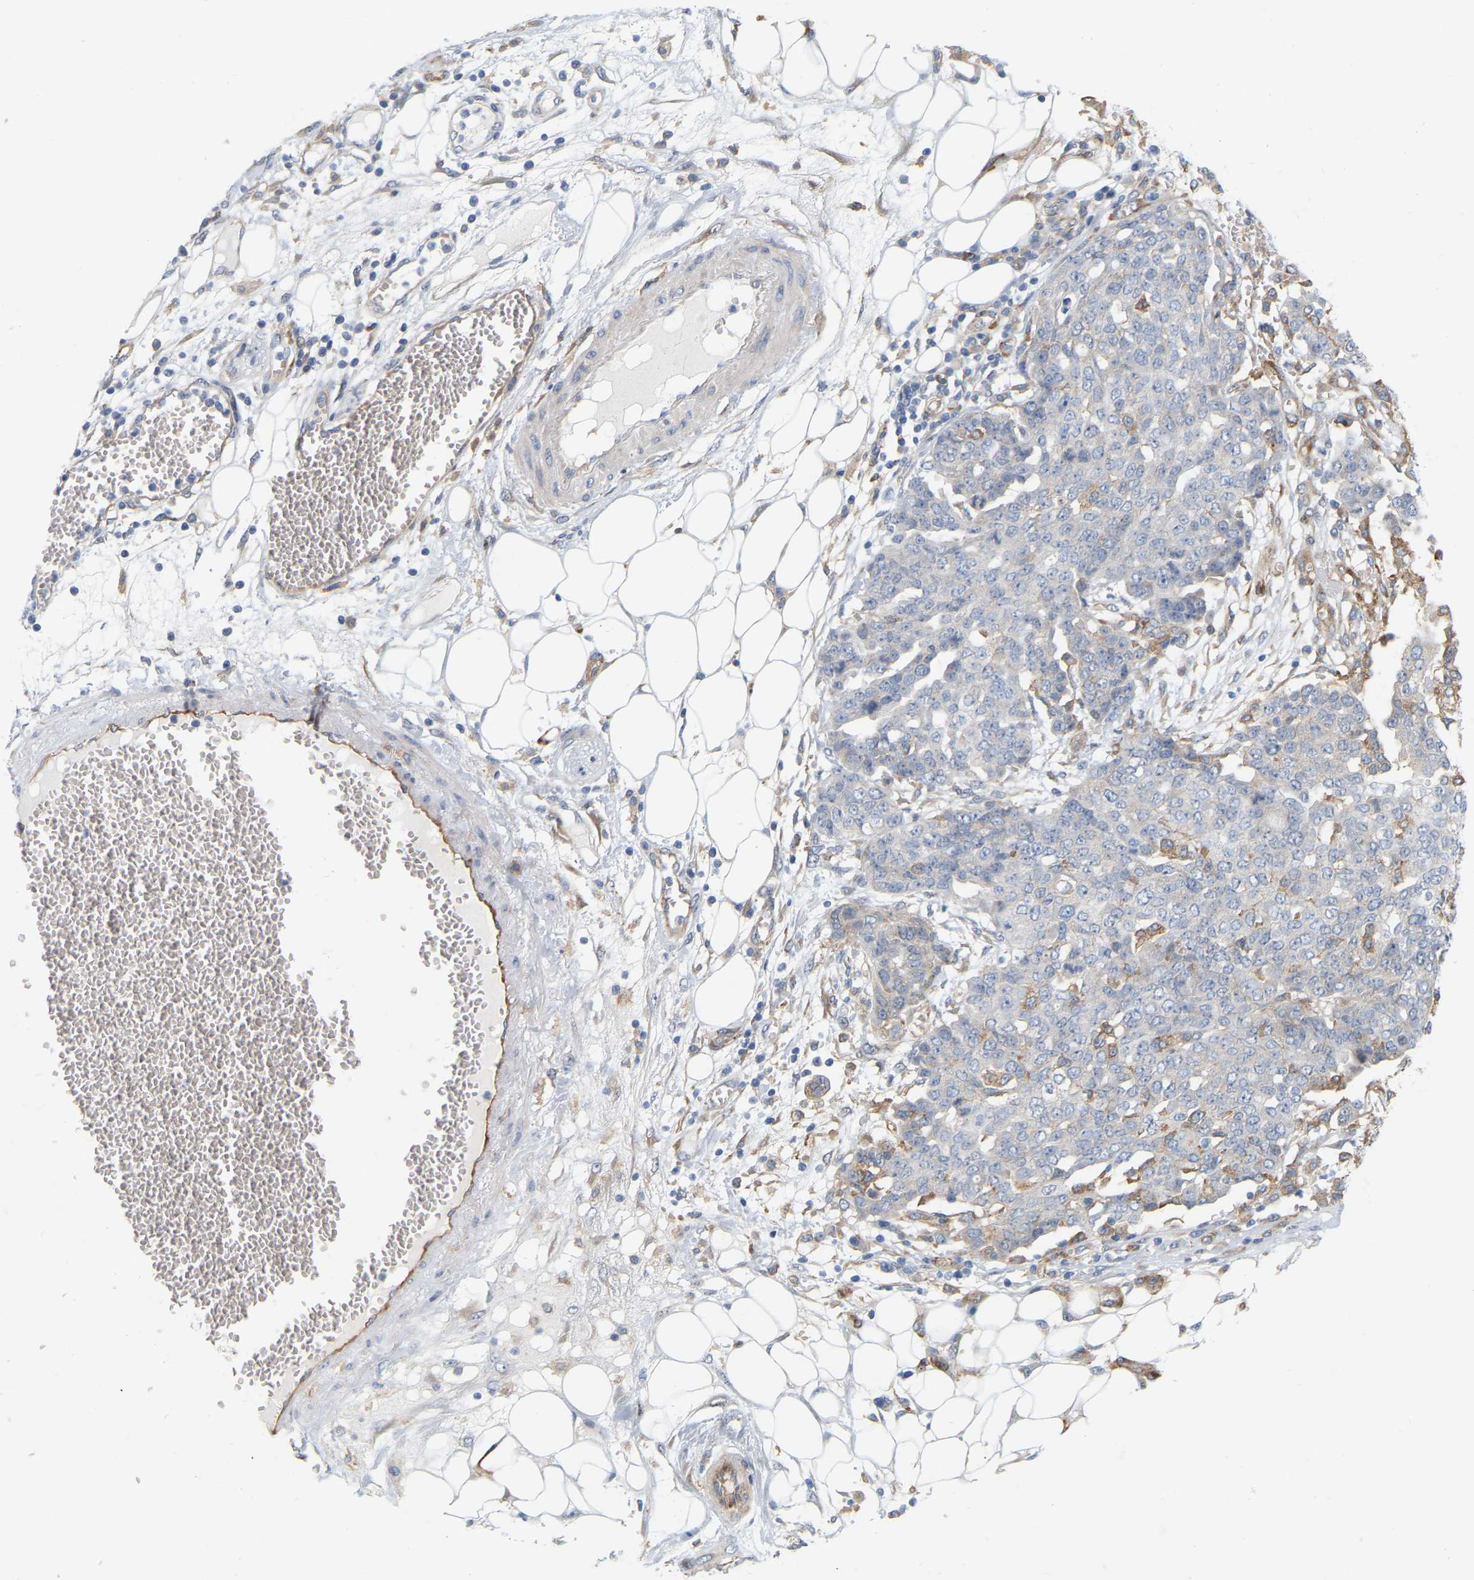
{"staining": {"intensity": "negative", "quantity": "none", "location": "none"}, "tissue": "ovarian cancer", "cell_type": "Tumor cells", "image_type": "cancer", "snomed": [{"axis": "morphology", "description": "Cystadenocarcinoma, serous, NOS"}, {"axis": "topography", "description": "Soft tissue"}, {"axis": "topography", "description": "Ovary"}], "caption": "IHC of human ovarian serous cystadenocarcinoma exhibits no positivity in tumor cells. (Stains: DAB IHC with hematoxylin counter stain, Microscopy: brightfield microscopy at high magnification).", "gene": "RAPH1", "patient": {"sex": "female", "age": 57}}